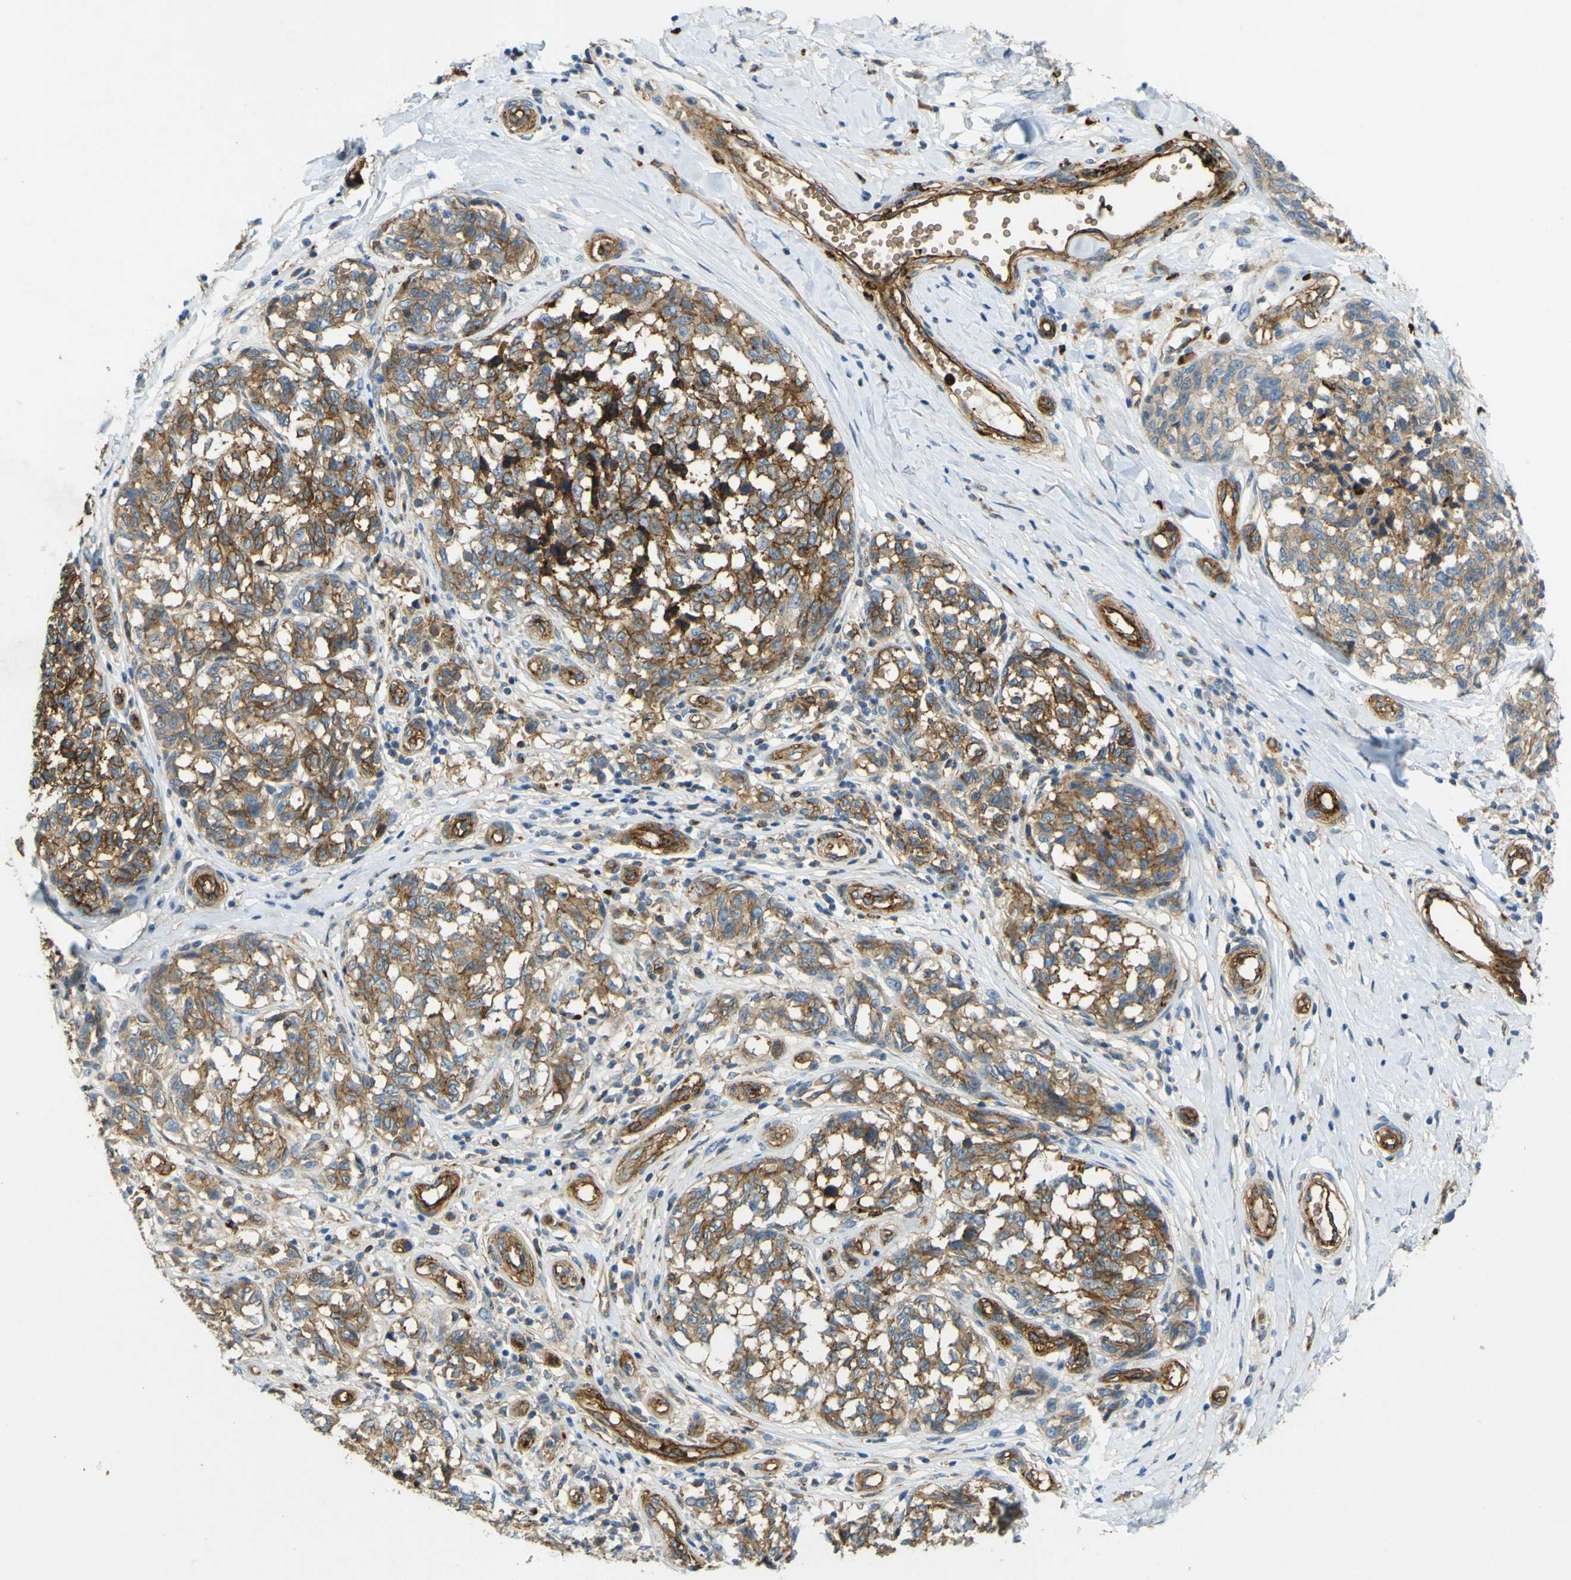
{"staining": {"intensity": "moderate", "quantity": ">75%", "location": "cytoplasmic/membranous"}, "tissue": "melanoma", "cell_type": "Tumor cells", "image_type": "cancer", "snomed": [{"axis": "morphology", "description": "Malignant melanoma, NOS"}, {"axis": "topography", "description": "Skin"}], "caption": "Approximately >75% of tumor cells in malignant melanoma exhibit moderate cytoplasmic/membranous protein expression as visualized by brown immunohistochemical staining.", "gene": "PLXDC1", "patient": {"sex": "female", "age": 64}}